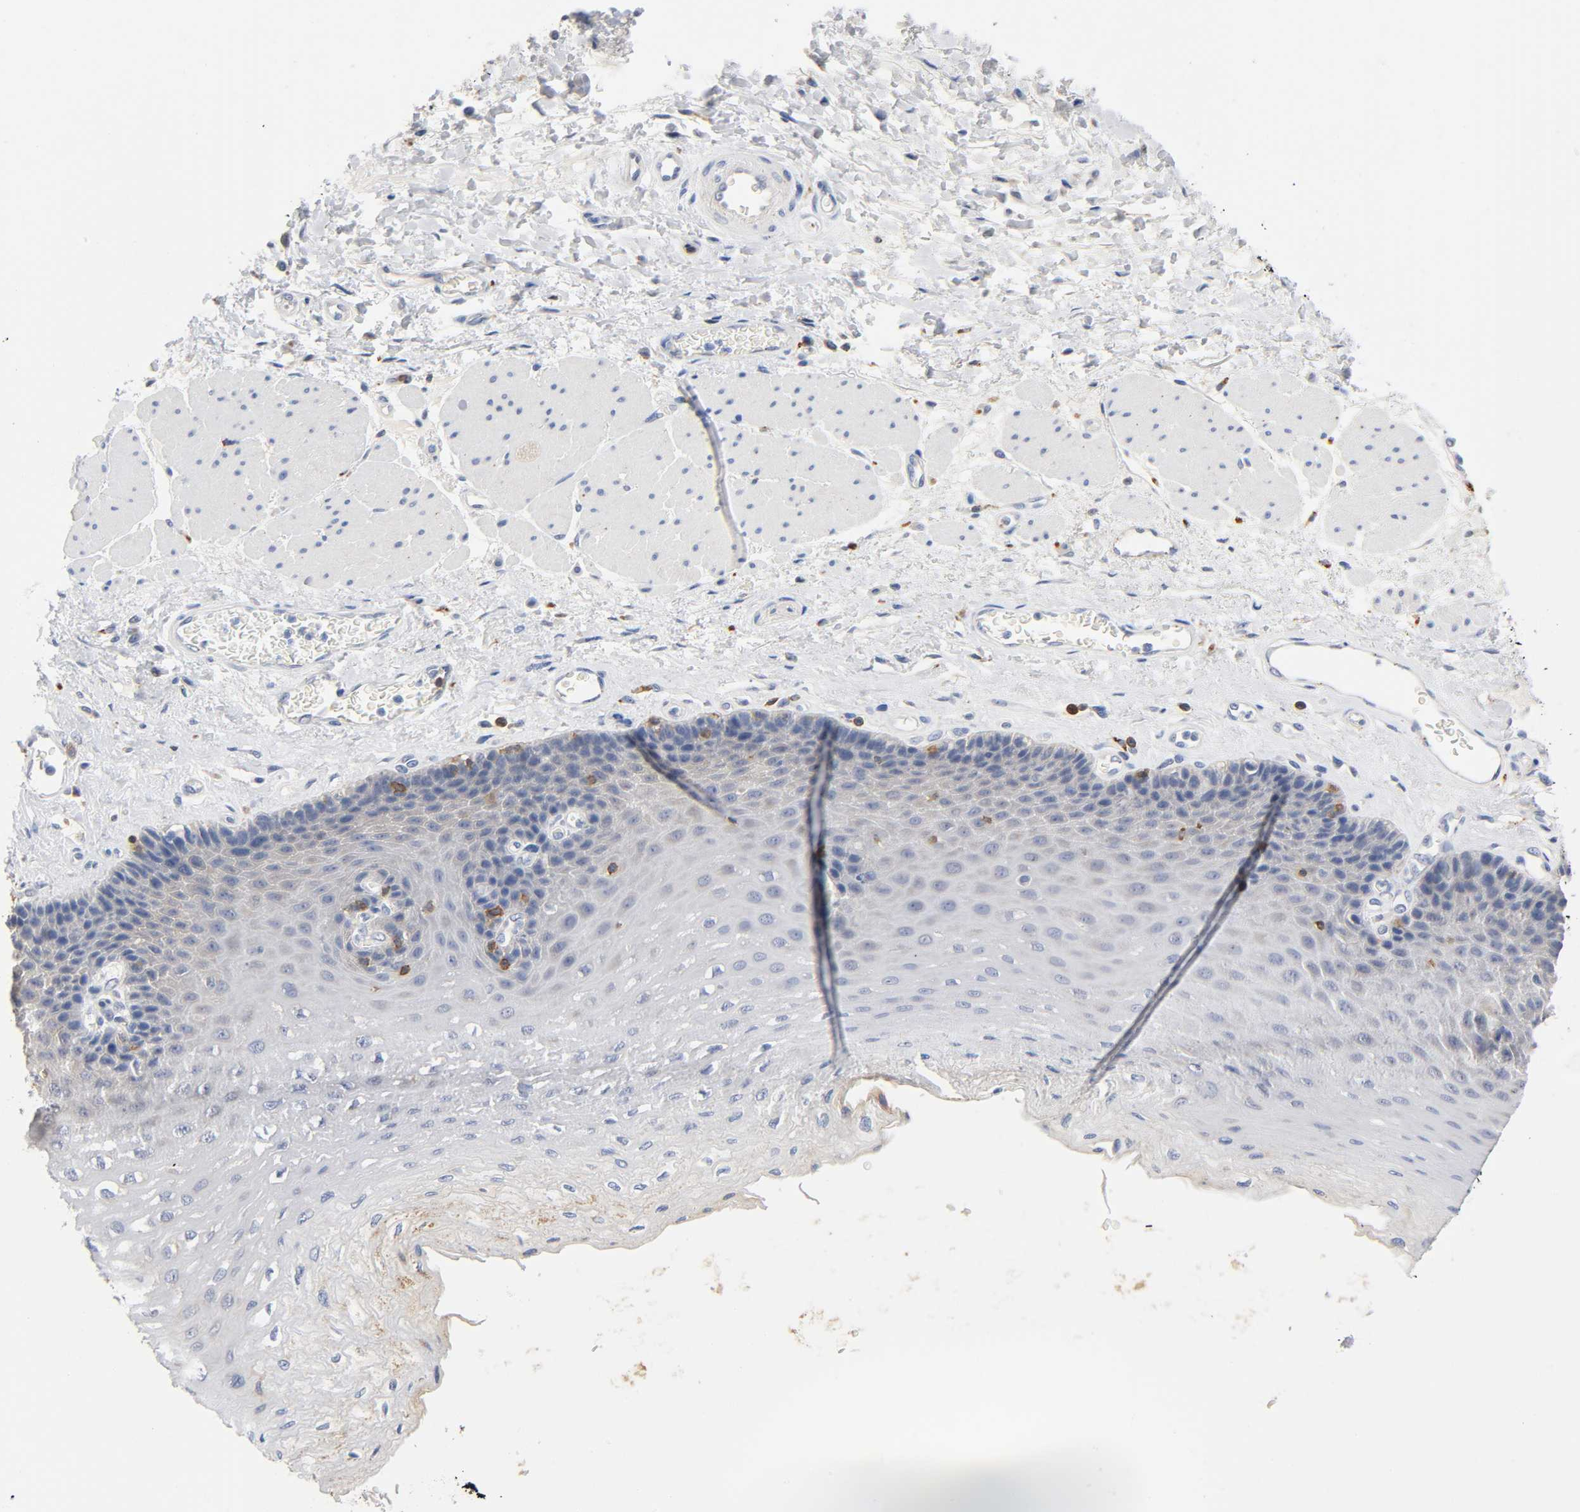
{"staining": {"intensity": "moderate", "quantity": "25%-75%", "location": "cytoplasmic/membranous"}, "tissue": "esophagus", "cell_type": "Squamous epithelial cells", "image_type": "normal", "snomed": [{"axis": "morphology", "description": "Normal tissue, NOS"}, {"axis": "topography", "description": "Esophagus"}], "caption": "Esophagus stained for a protein displays moderate cytoplasmic/membranous positivity in squamous epithelial cells. (DAB (3,3'-diaminobenzidine) IHC with brightfield microscopy, high magnification).", "gene": "UCKL1", "patient": {"sex": "female", "age": 72}}